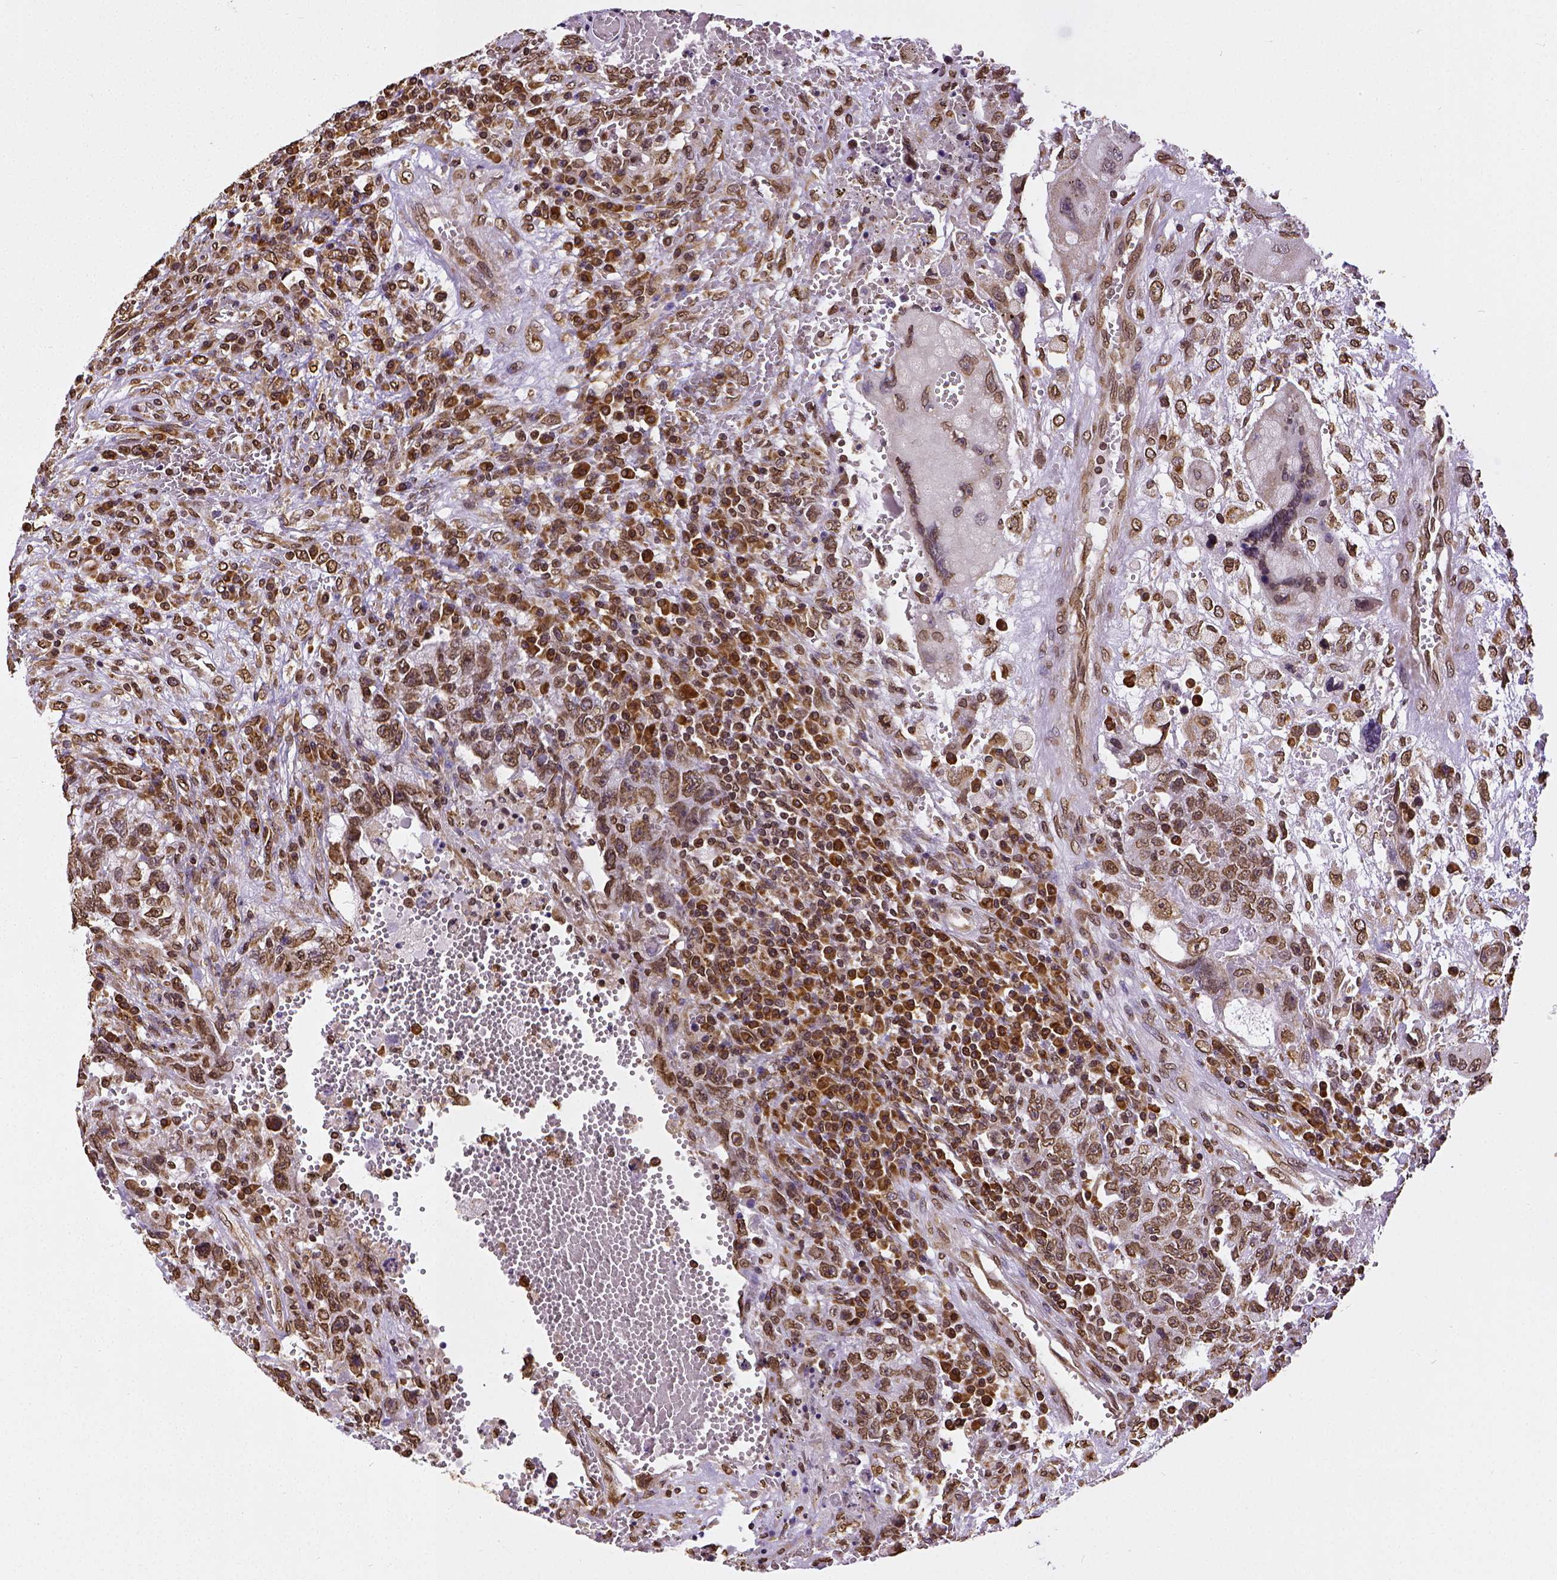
{"staining": {"intensity": "moderate", "quantity": ">75%", "location": "cytoplasmic/membranous,nuclear"}, "tissue": "testis cancer", "cell_type": "Tumor cells", "image_type": "cancer", "snomed": [{"axis": "morphology", "description": "Carcinoma, Embryonal, NOS"}, {"axis": "topography", "description": "Testis"}], "caption": "Immunohistochemistry (IHC) photomicrograph of human embryonal carcinoma (testis) stained for a protein (brown), which reveals medium levels of moderate cytoplasmic/membranous and nuclear expression in approximately >75% of tumor cells.", "gene": "MTDH", "patient": {"sex": "male", "age": 26}}